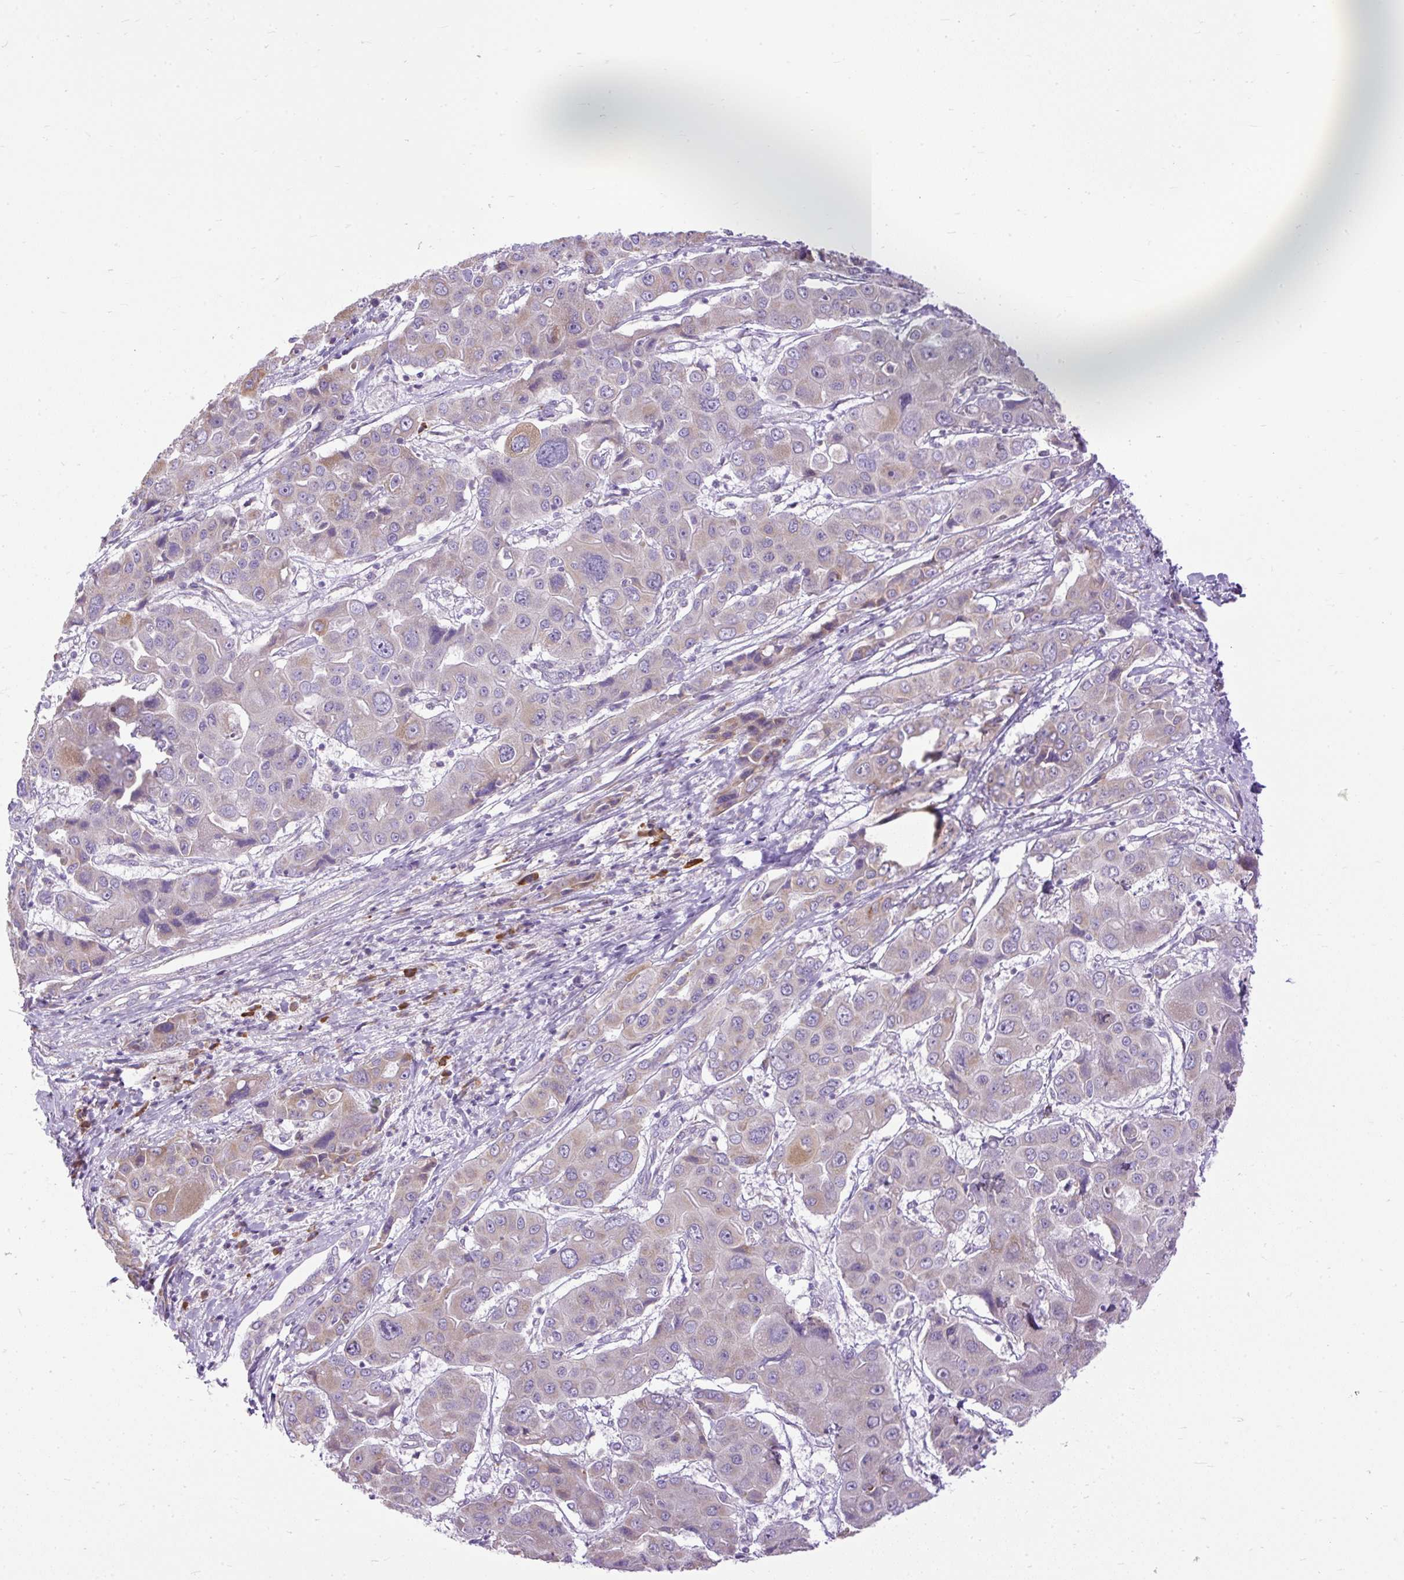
{"staining": {"intensity": "weak", "quantity": "<25%", "location": "cytoplasmic/membranous"}, "tissue": "liver cancer", "cell_type": "Tumor cells", "image_type": "cancer", "snomed": [{"axis": "morphology", "description": "Cholangiocarcinoma"}, {"axis": "topography", "description": "Liver"}], "caption": "DAB immunohistochemical staining of liver cholangiocarcinoma demonstrates no significant expression in tumor cells.", "gene": "SYBU", "patient": {"sex": "male", "age": 67}}